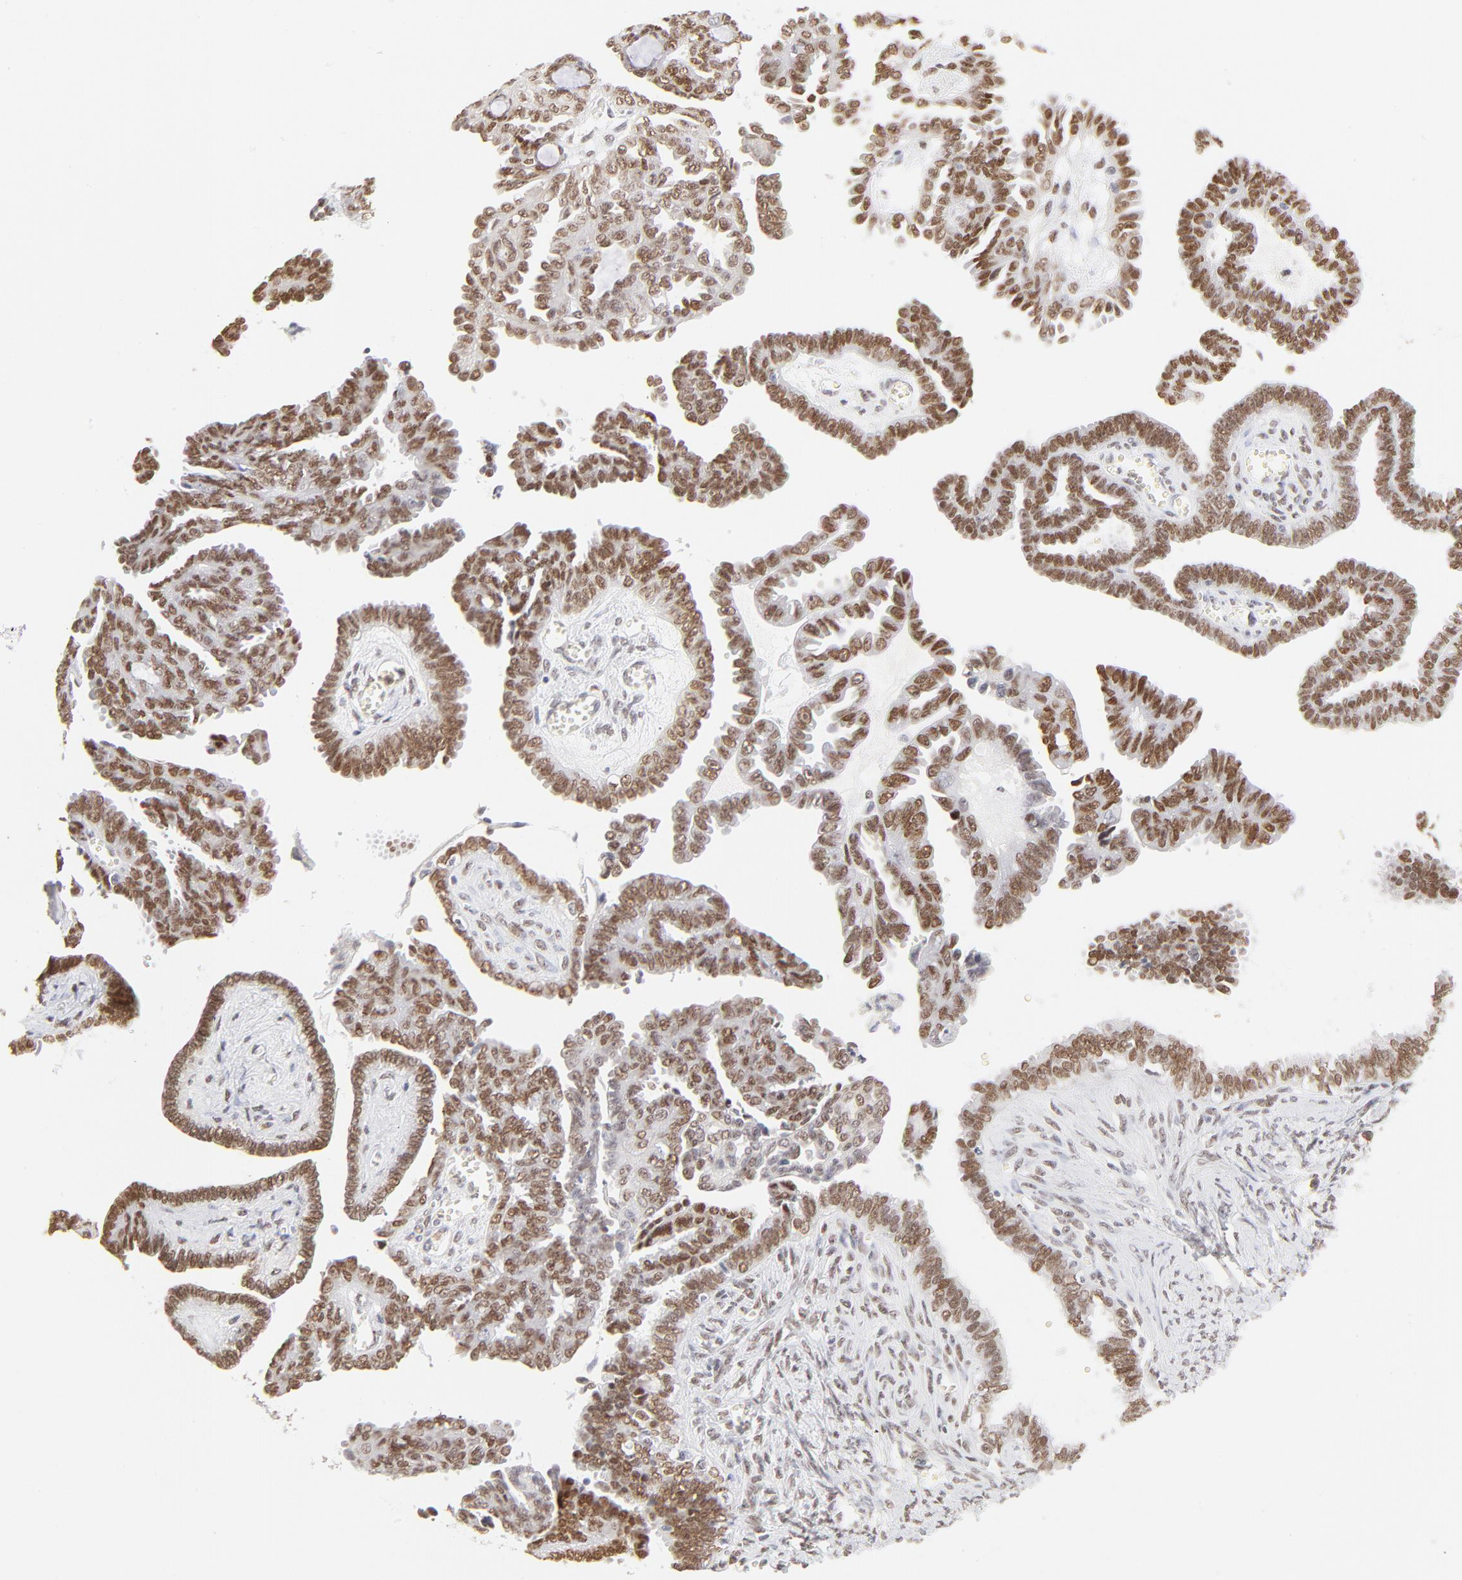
{"staining": {"intensity": "strong", "quantity": ">75%", "location": "nuclear"}, "tissue": "ovarian cancer", "cell_type": "Tumor cells", "image_type": "cancer", "snomed": [{"axis": "morphology", "description": "Cystadenocarcinoma, serous, NOS"}, {"axis": "topography", "description": "Ovary"}], "caption": "Human ovarian serous cystadenocarcinoma stained with a brown dye shows strong nuclear positive expression in about >75% of tumor cells.", "gene": "PBX1", "patient": {"sex": "female", "age": 71}}